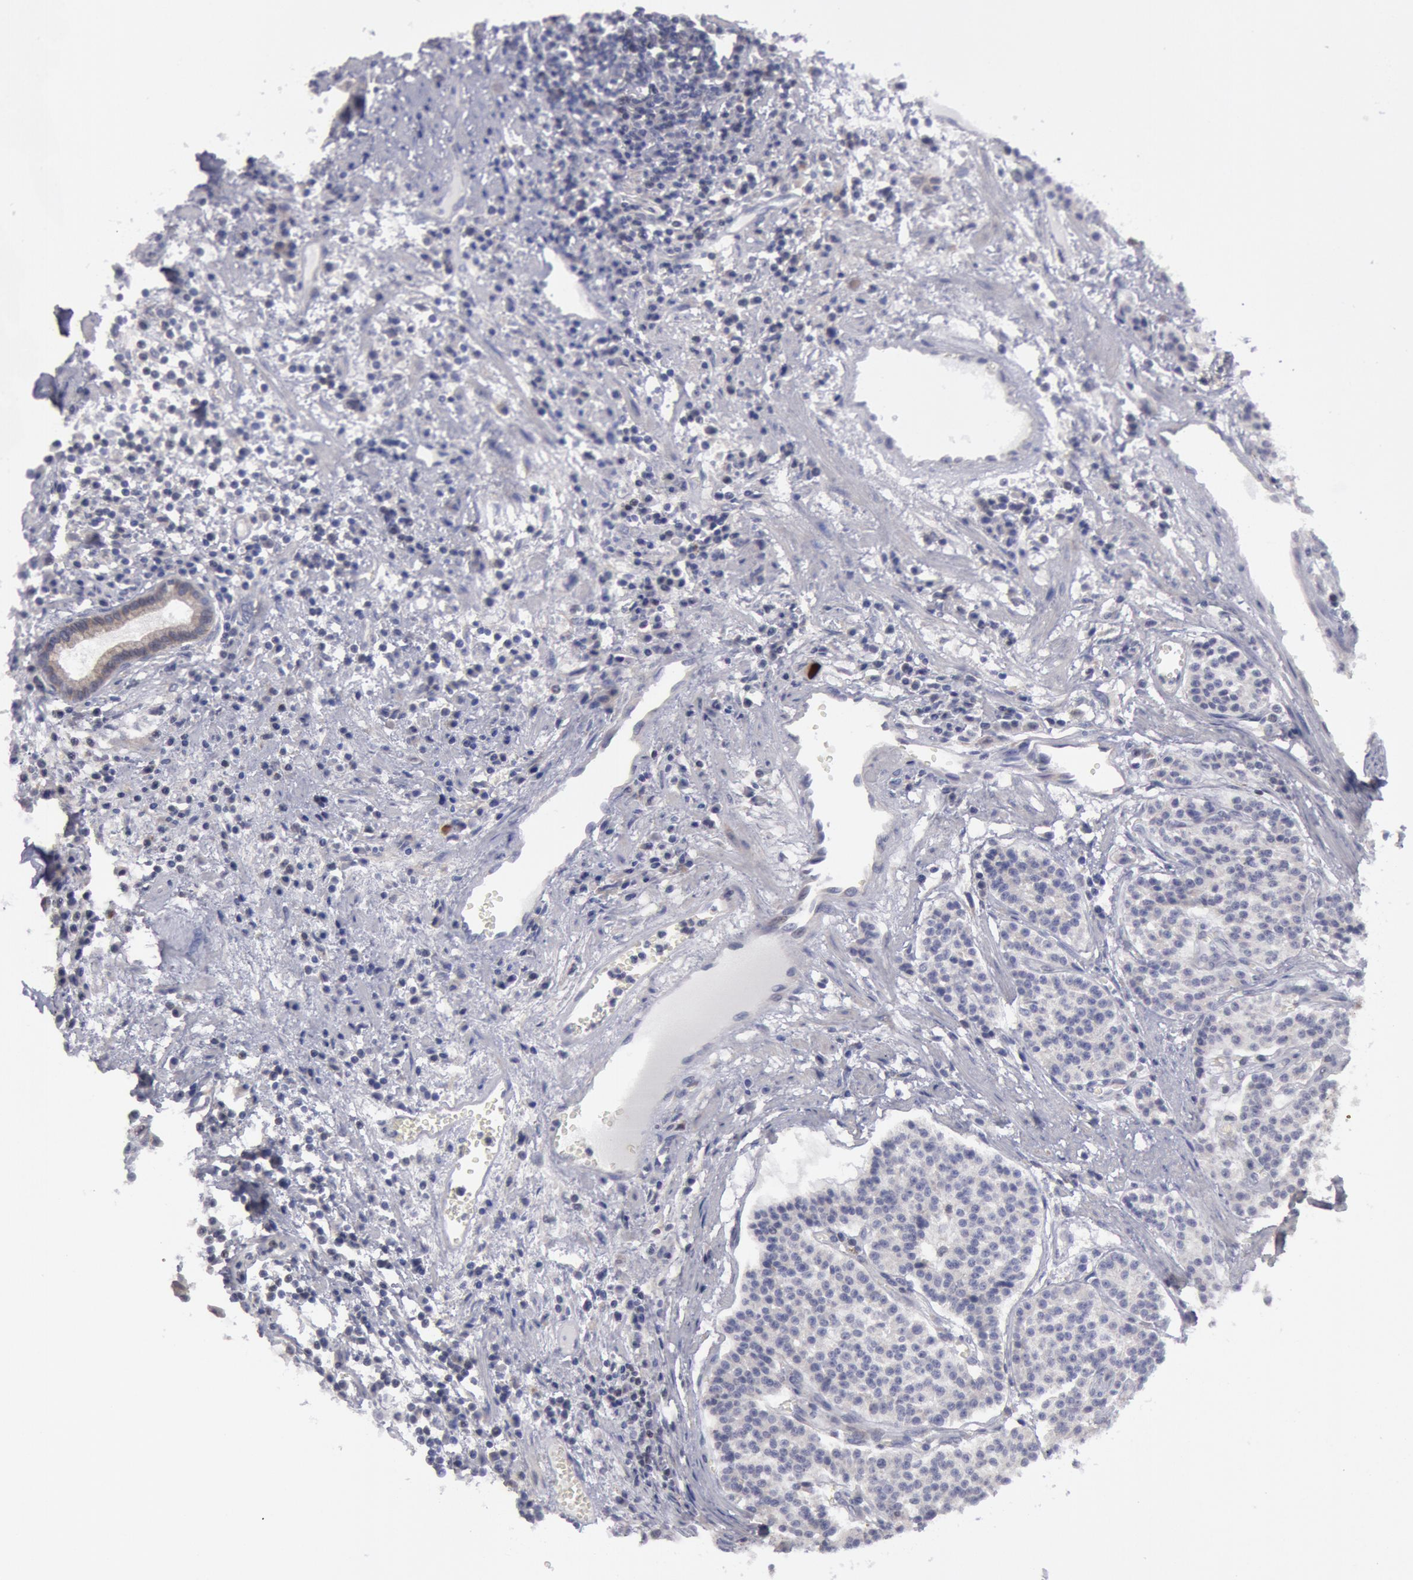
{"staining": {"intensity": "negative", "quantity": "none", "location": "none"}, "tissue": "carcinoid", "cell_type": "Tumor cells", "image_type": "cancer", "snomed": [{"axis": "morphology", "description": "Carcinoid, malignant, NOS"}, {"axis": "topography", "description": "Stomach"}], "caption": "Malignant carcinoid was stained to show a protein in brown. There is no significant positivity in tumor cells.", "gene": "ERBB2", "patient": {"sex": "female", "age": 76}}